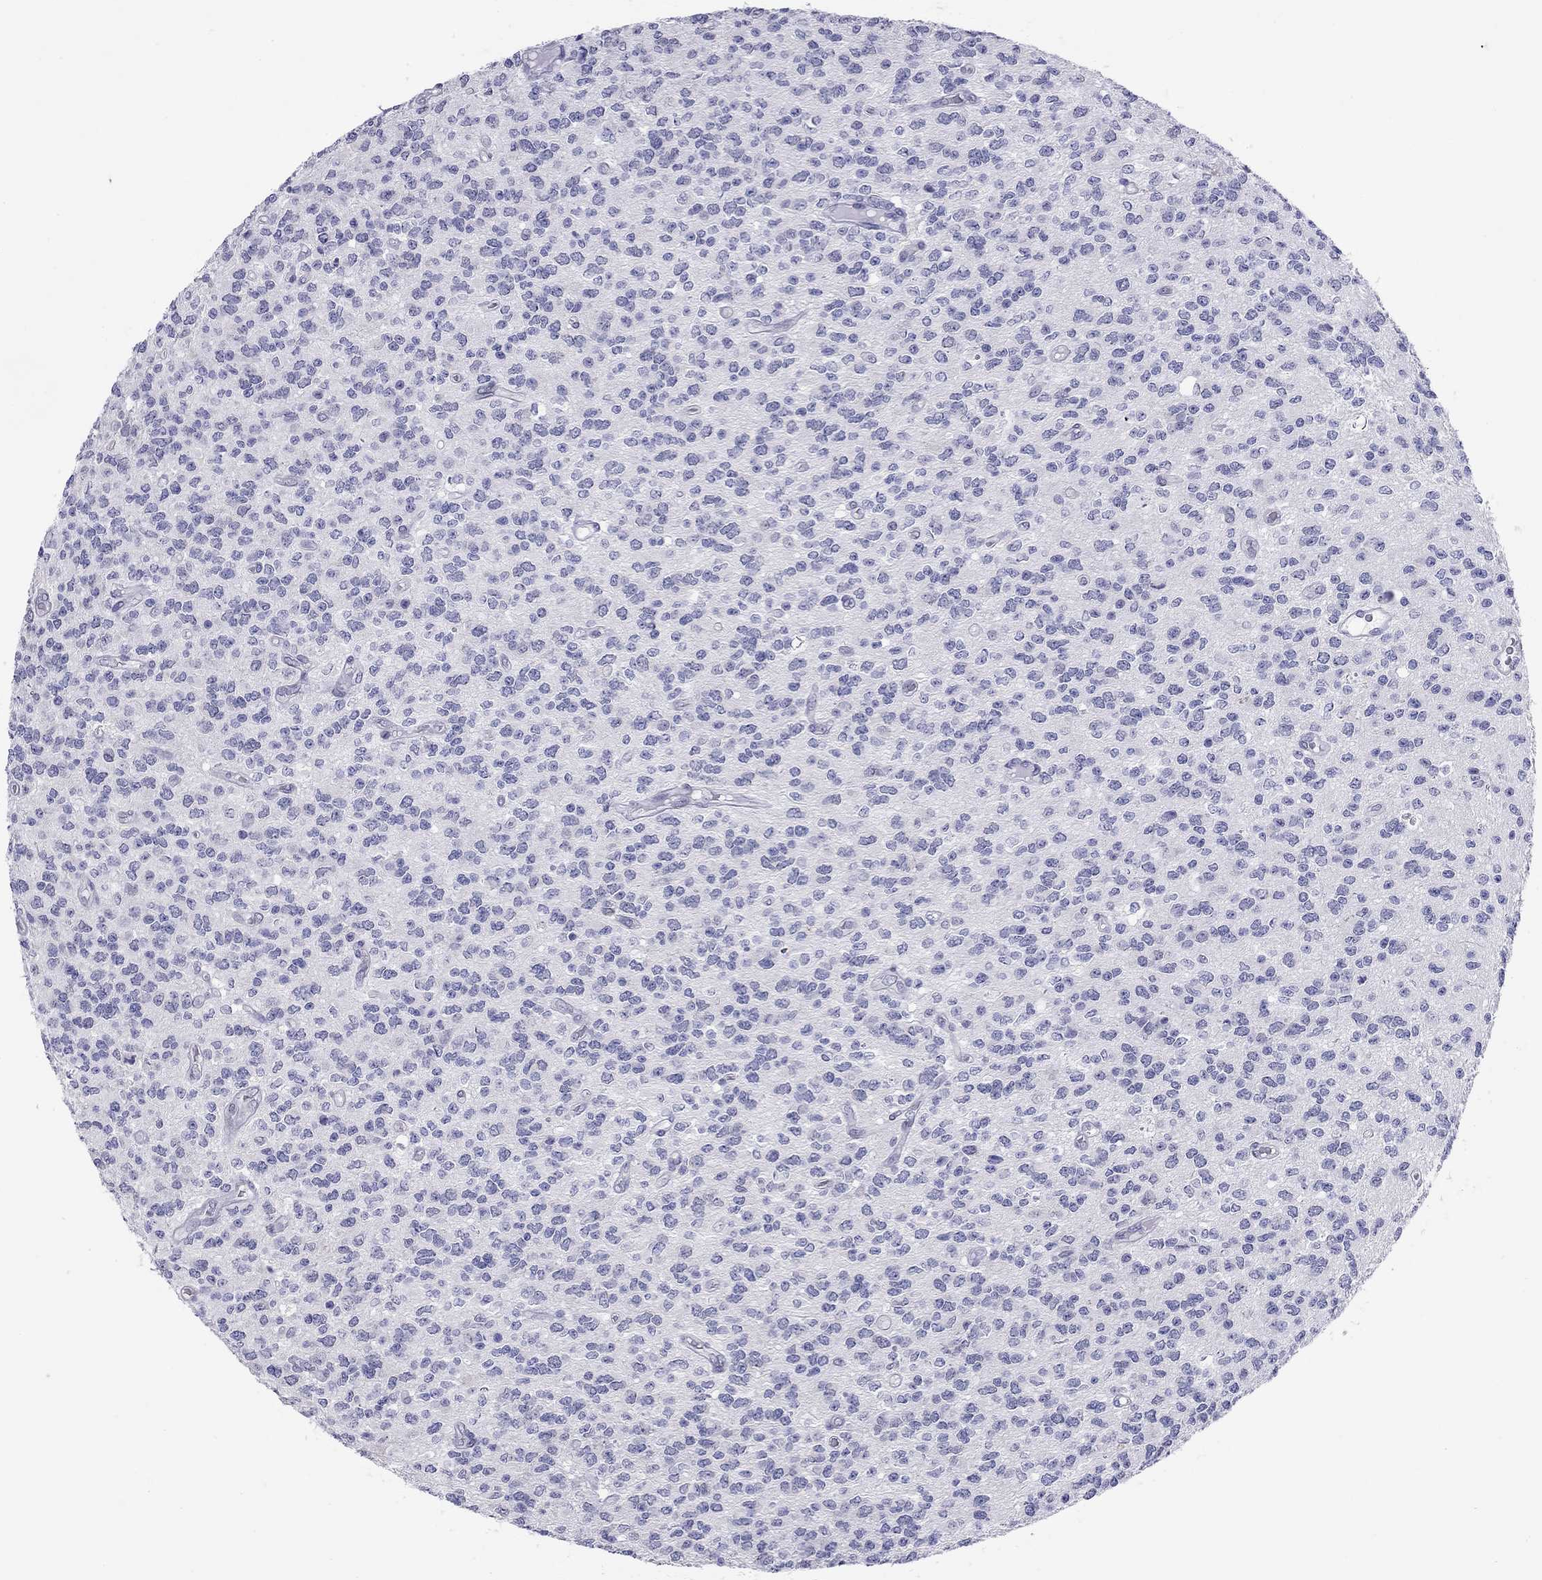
{"staining": {"intensity": "negative", "quantity": "none", "location": "none"}, "tissue": "glioma", "cell_type": "Tumor cells", "image_type": "cancer", "snomed": [{"axis": "morphology", "description": "Glioma, malignant, Low grade"}, {"axis": "topography", "description": "Brain"}], "caption": "A high-resolution histopathology image shows IHC staining of malignant low-grade glioma, which demonstrates no significant expression in tumor cells. The staining was performed using DAB to visualize the protein expression in brown, while the nuclei were stained in blue with hematoxylin (Magnification: 20x).", "gene": "ARMC12", "patient": {"sex": "female", "age": 45}}